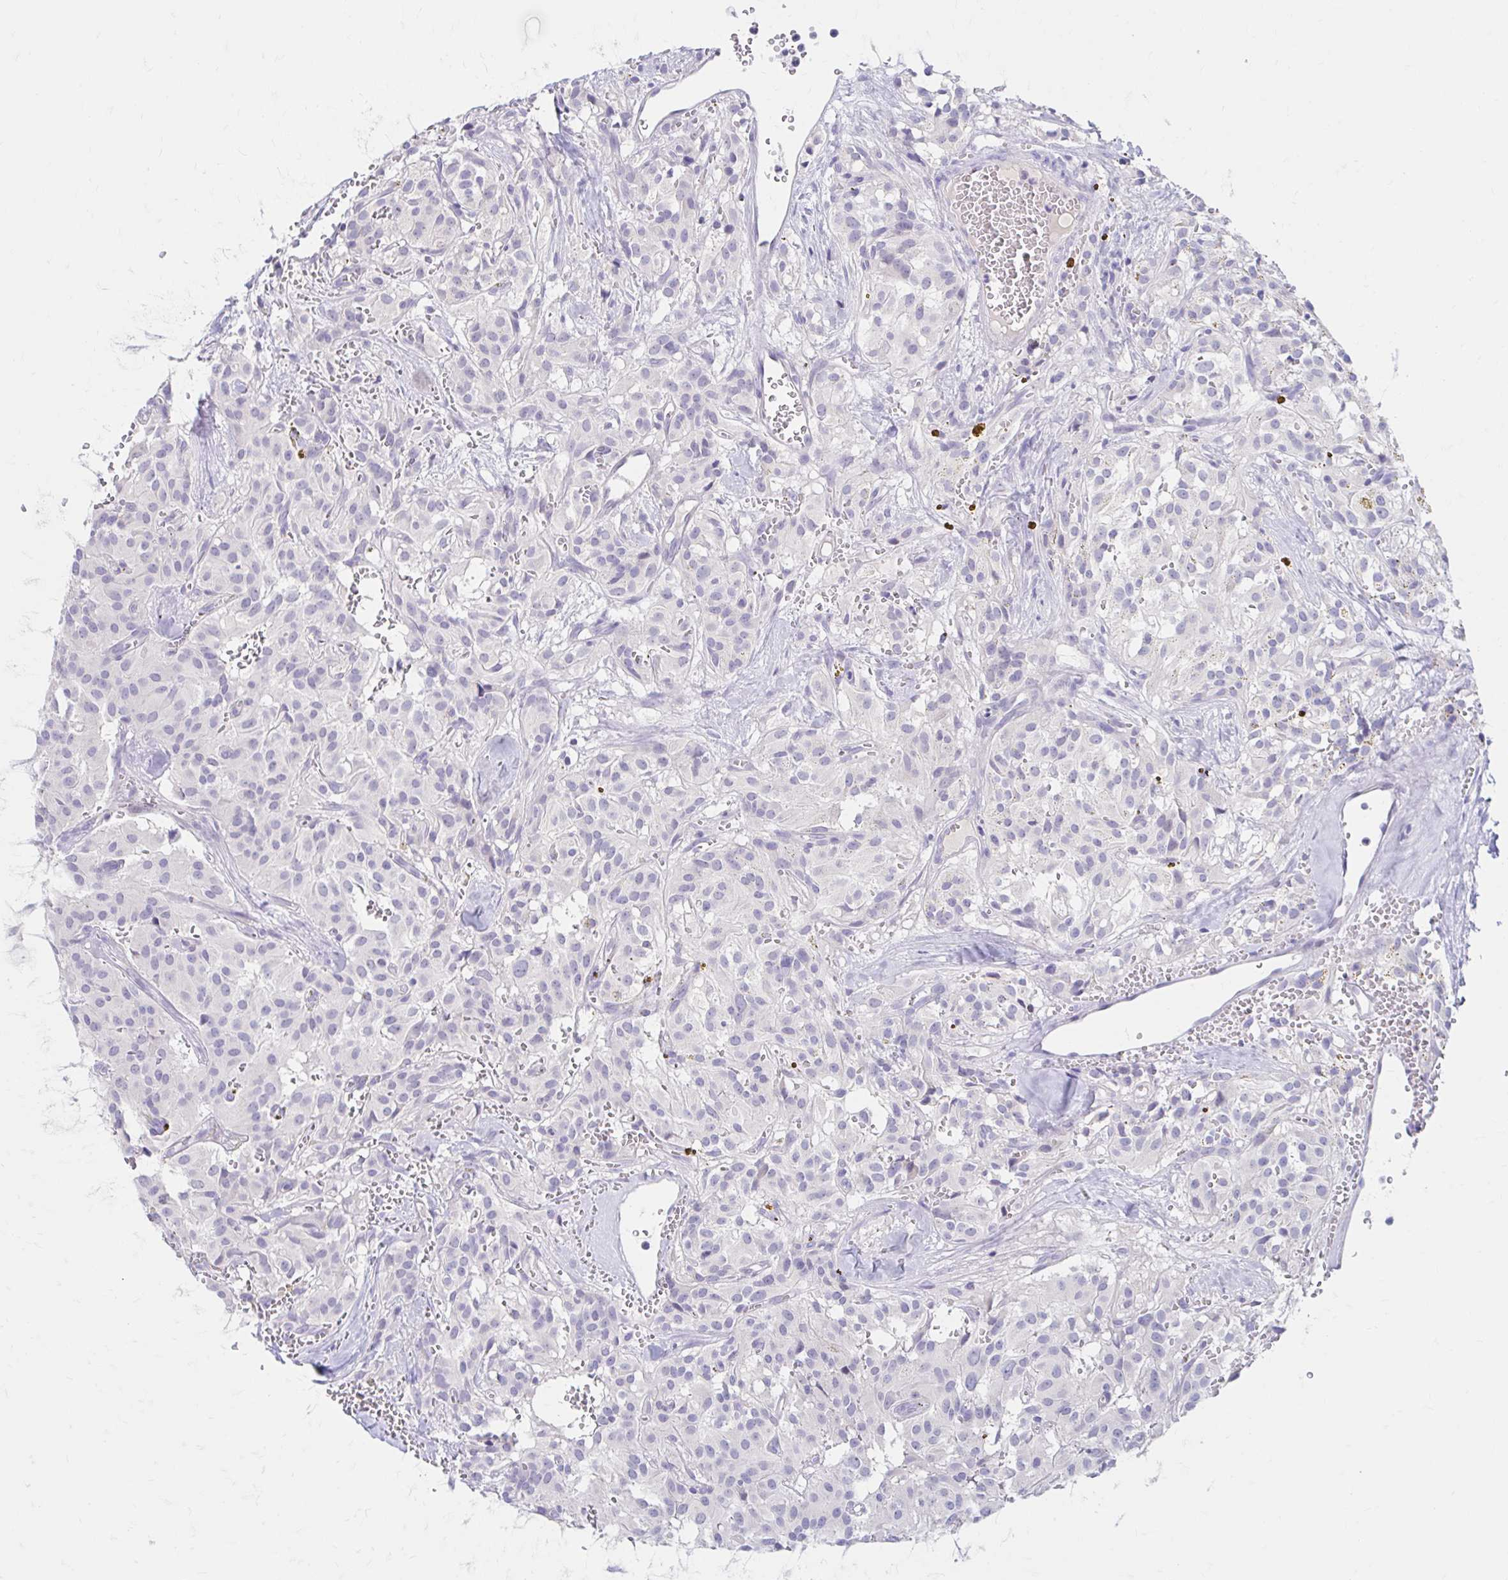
{"staining": {"intensity": "negative", "quantity": "none", "location": "none"}, "tissue": "glioma", "cell_type": "Tumor cells", "image_type": "cancer", "snomed": [{"axis": "morphology", "description": "Glioma, malignant, Low grade"}, {"axis": "topography", "description": "Brain"}], "caption": "IHC of human glioma demonstrates no expression in tumor cells. (Stains: DAB (3,3'-diaminobenzidine) immunohistochemistry (IHC) with hematoxylin counter stain, Microscopy: brightfield microscopy at high magnification).", "gene": "AZGP1", "patient": {"sex": "male", "age": 42}}